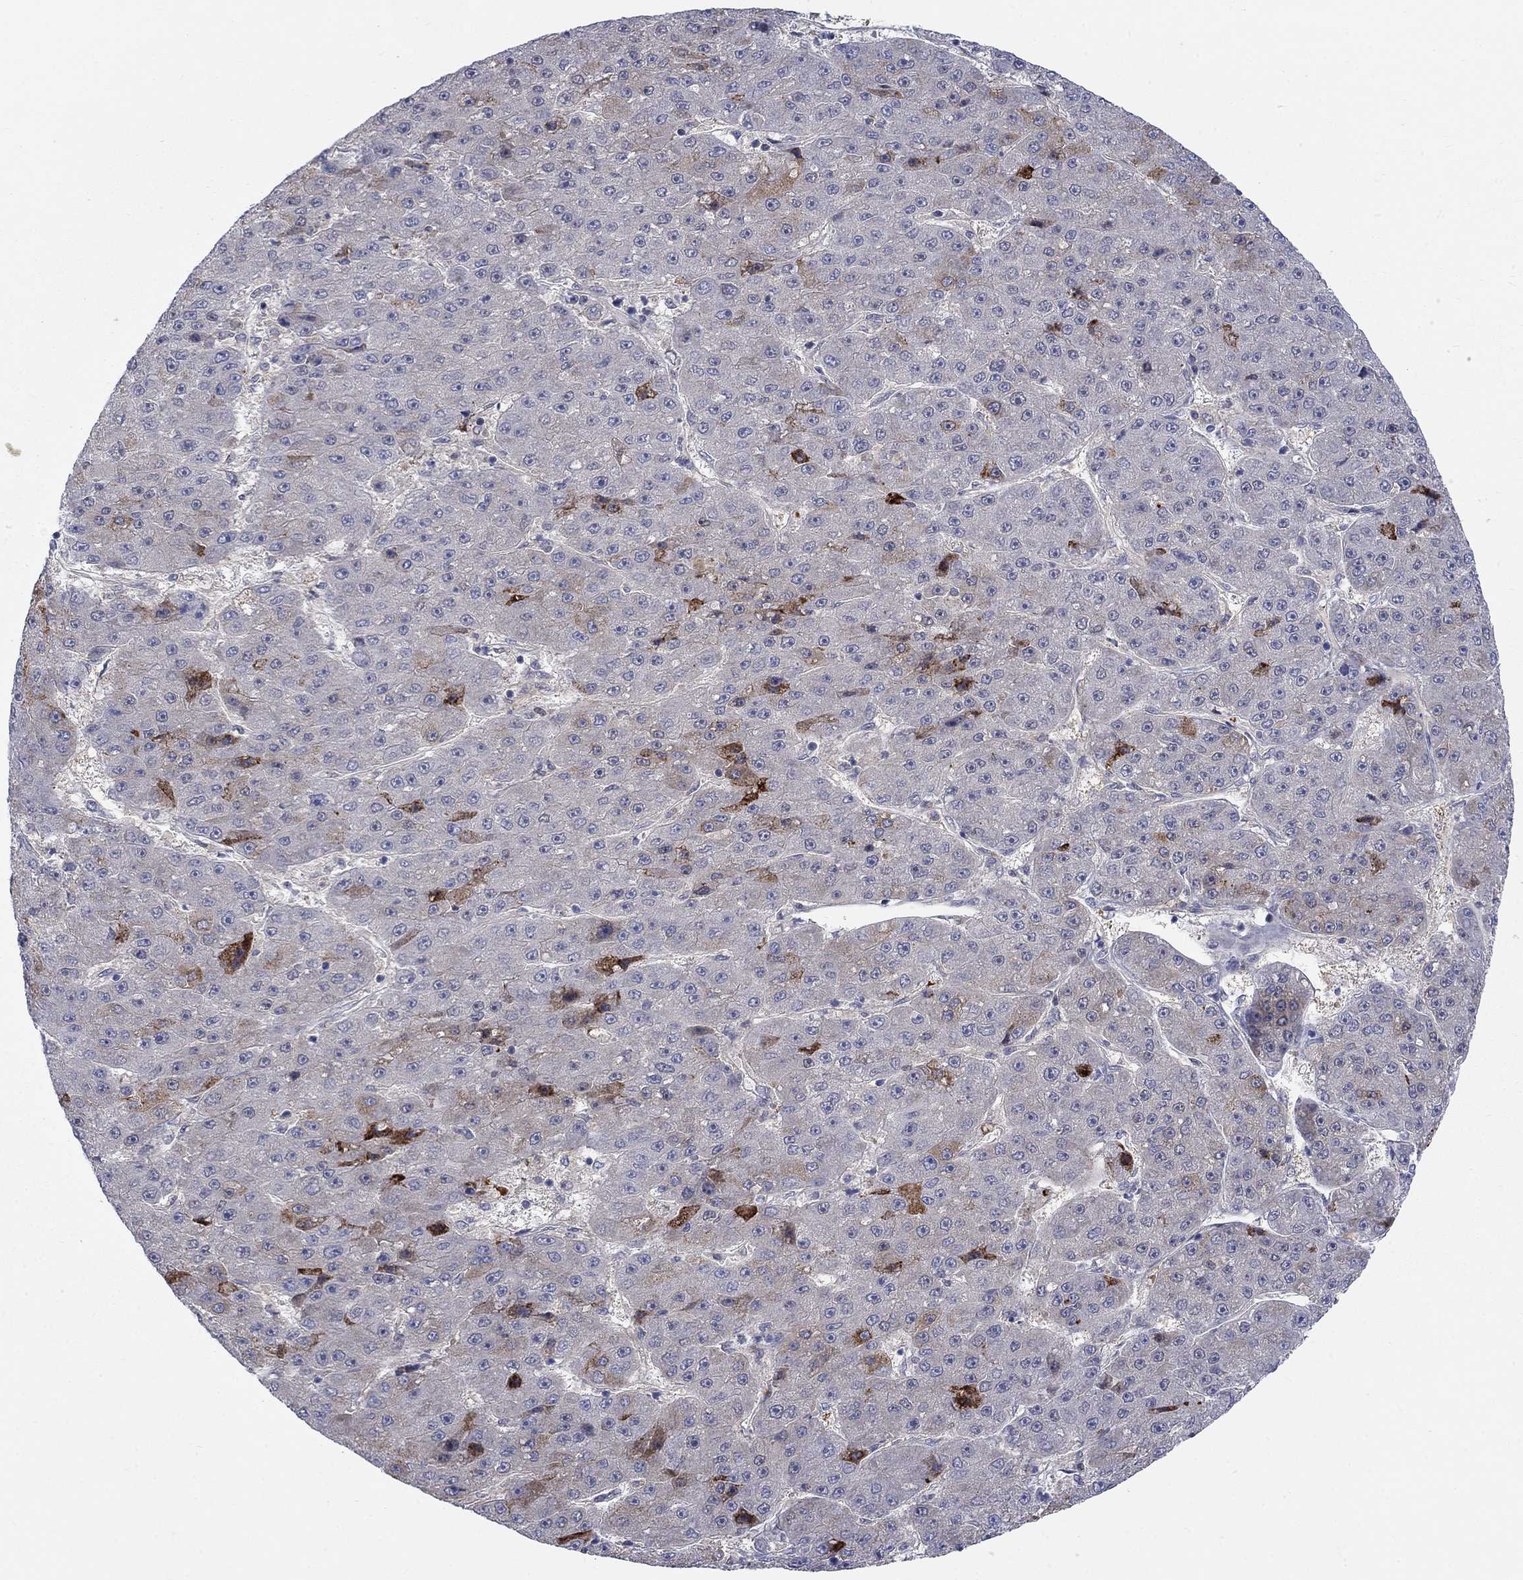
{"staining": {"intensity": "strong", "quantity": "<25%", "location": "cytoplasmic/membranous"}, "tissue": "liver cancer", "cell_type": "Tumor cells", "image_type": "cancer", "snomed": [{"axis": "morphology", "description": "Carcinoma, Hepatocellular, NOS"}, {"axis": "topography", "description": "Liver"}], "caption": "An image of human liver cancer (hepatocellular carcinoma) stained for a protein displays strong cytoplasmic/membranous brown staining in tumor cells.", "gene": "EGFLAM", "patient": {"sex": "male", "age": 67}}